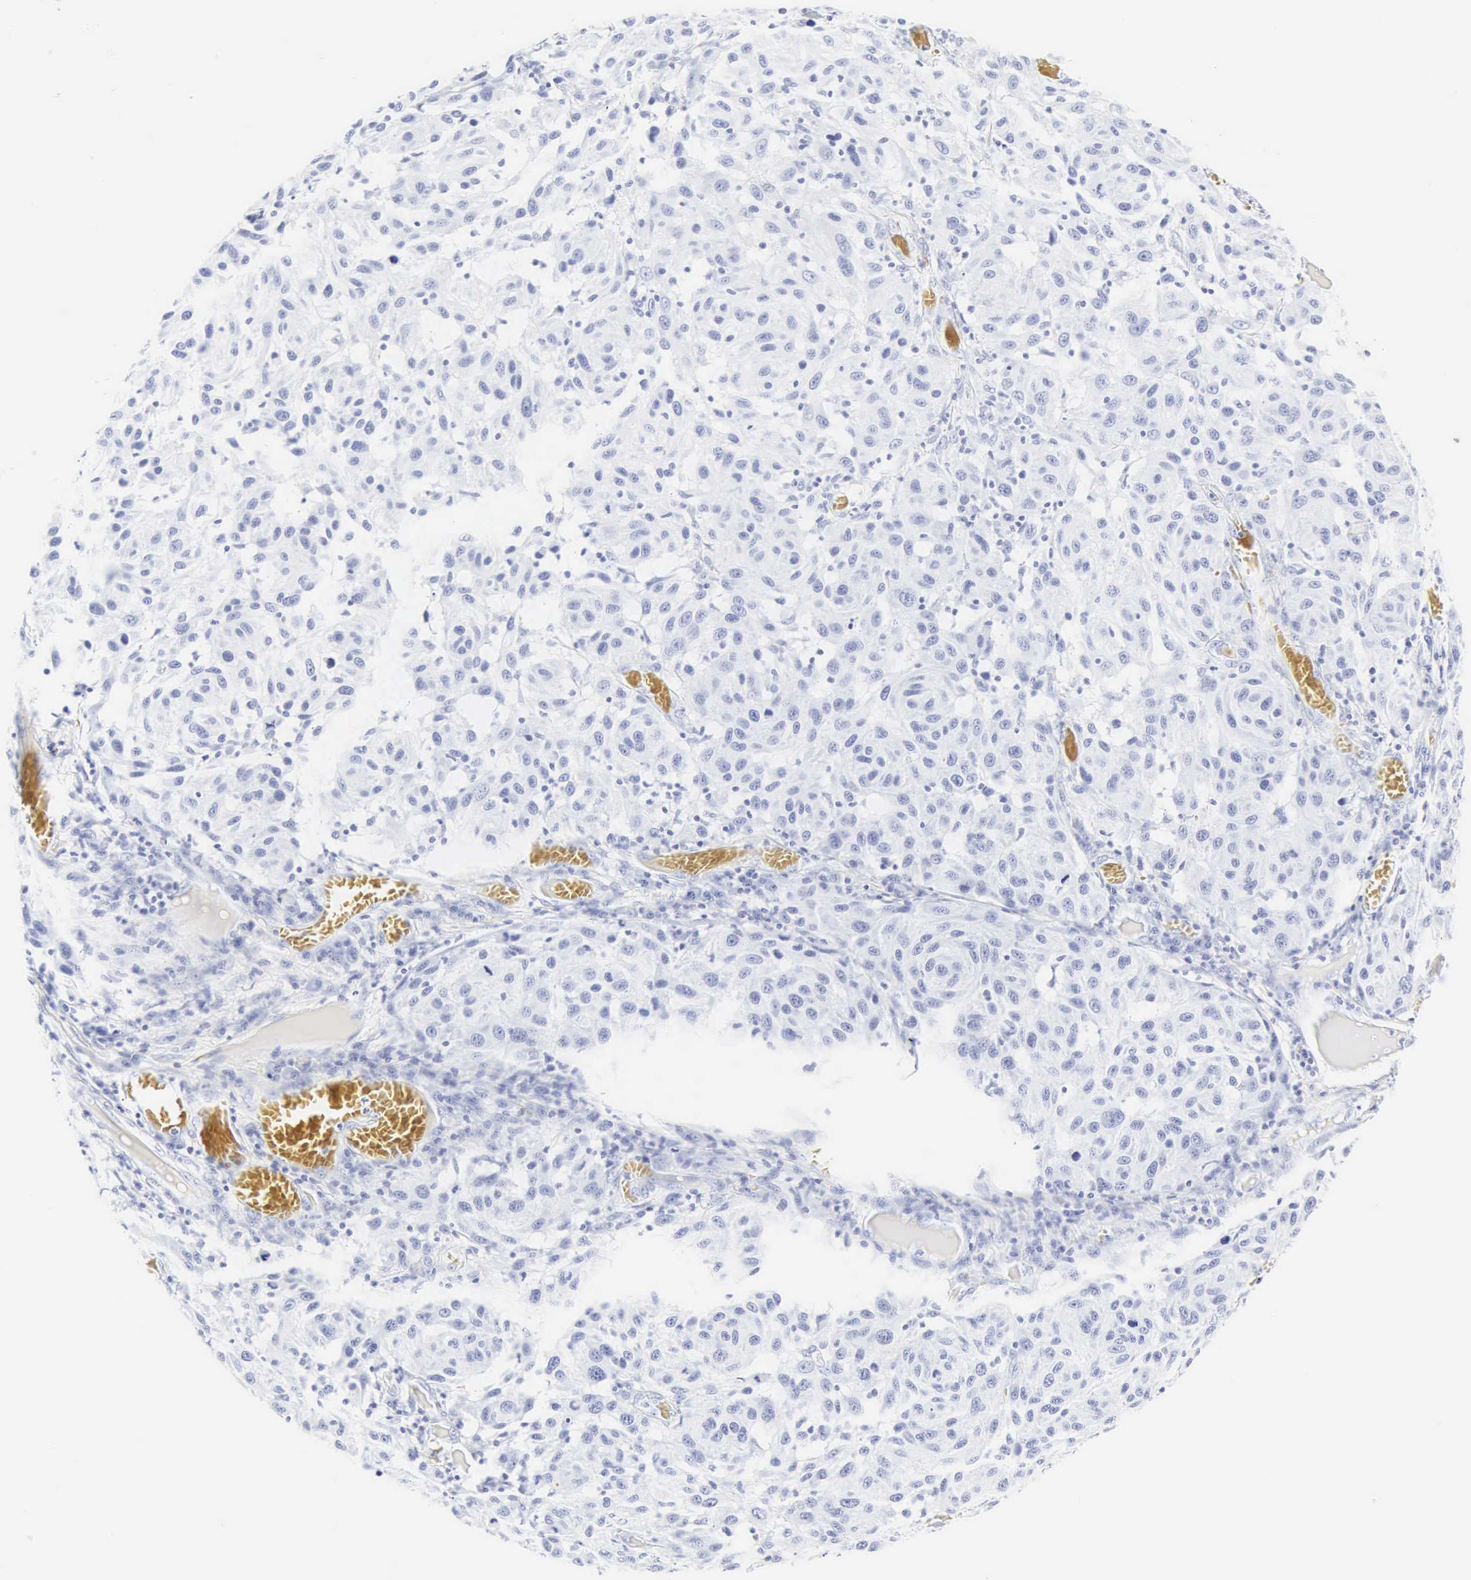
{"staining": {"intensity": "negative", "quantity": "none", "location": "none"}, "tissue": "melanoma", "cell_type": "Tumor cells", "image_type": "cancer", "snomed": [{"axis": "morphology", "description": "Malignant melanoma, NOS"}, {"axis": "topography", "description": "Skin"}], "caption": "Tumor cells are negative for brown protein staining in malignant melanoma.", "gene": "CGB3", "patient": {"sex": "female", "age": 77}}